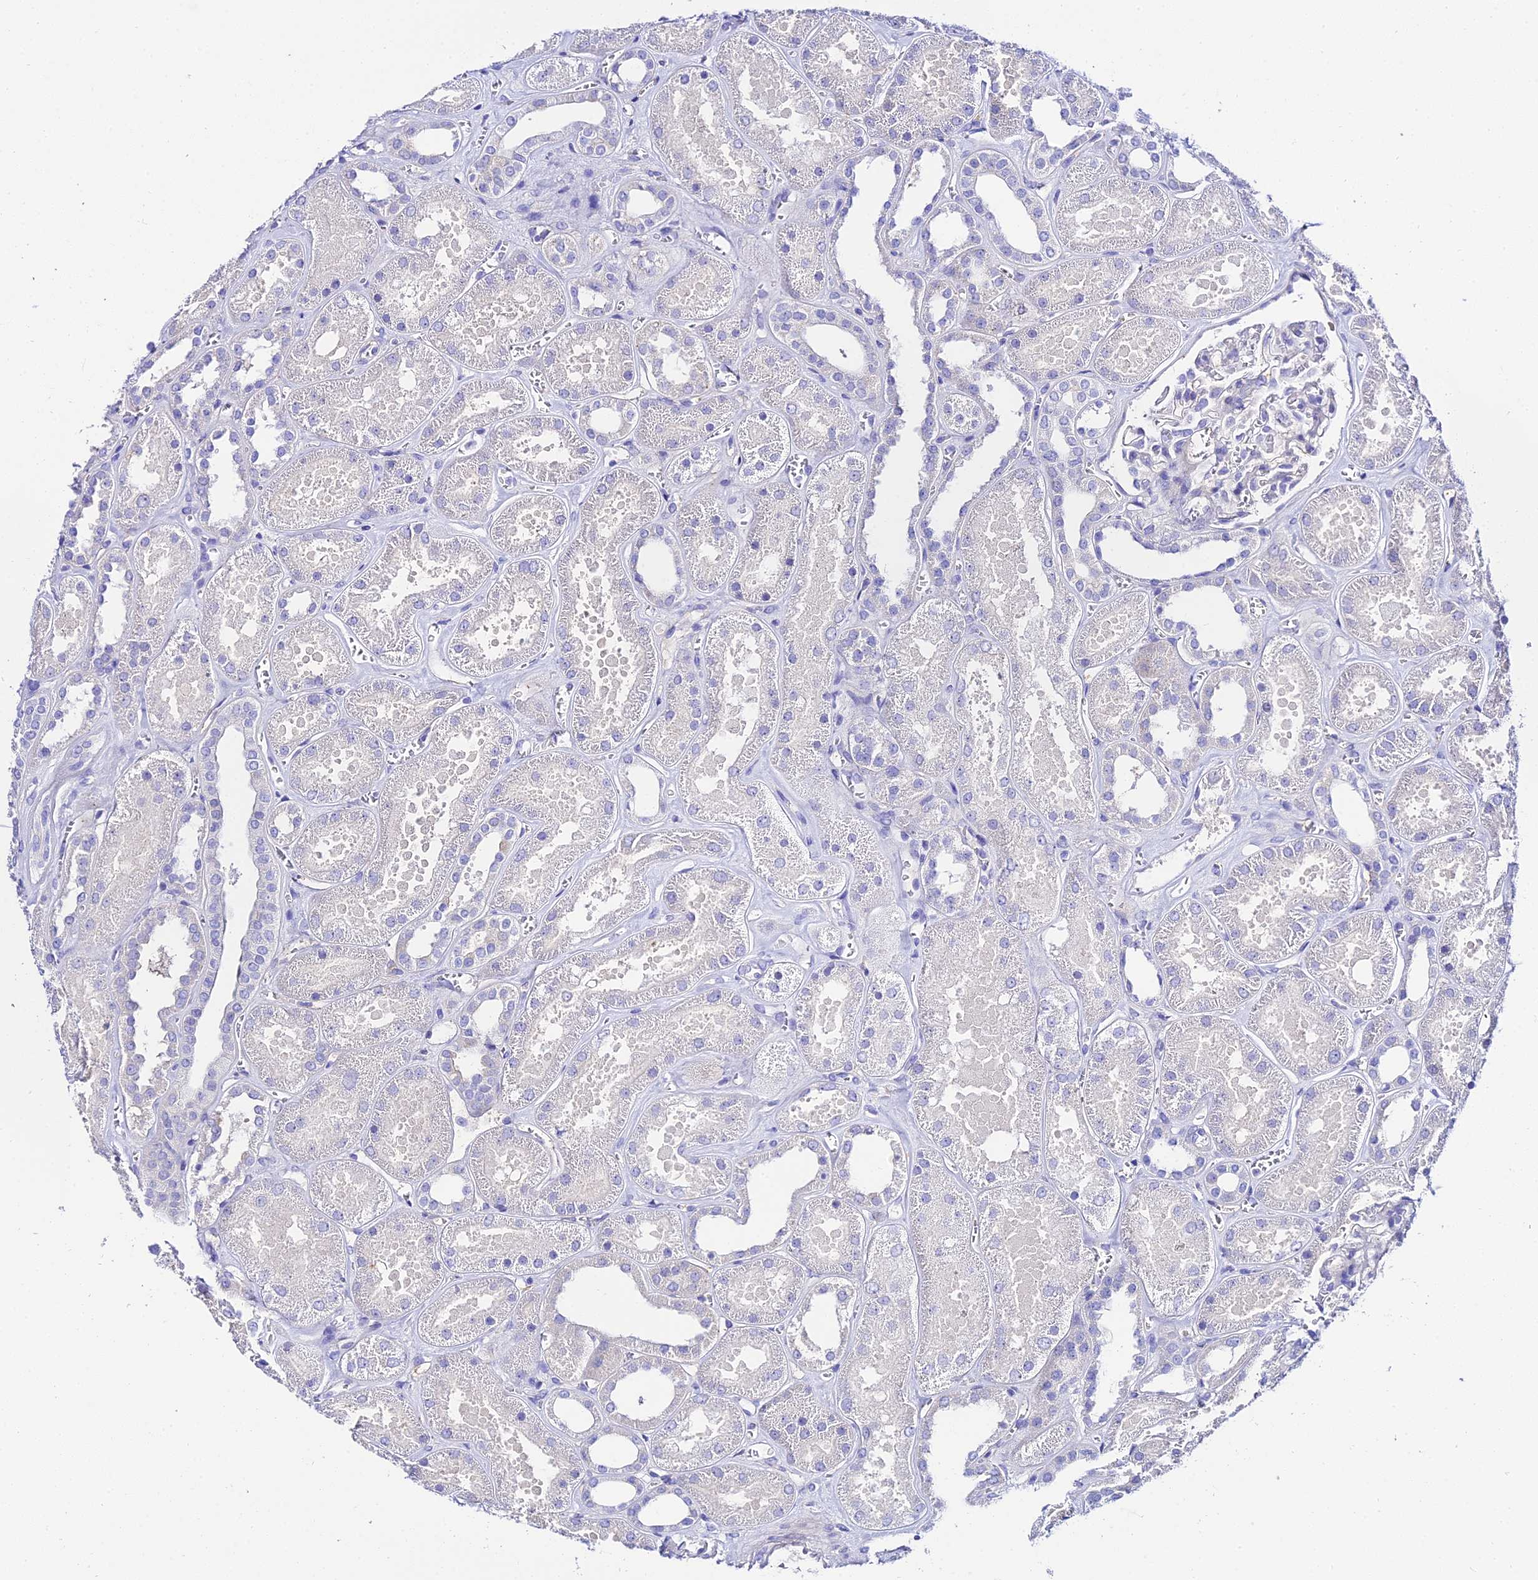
{"staining": {"intensity": "negative", "quantity": "none", "location": "none"}, "tissue": "kidney", "cell_type": "Cells in glomeruli", "image_type": "normal", "snomed": [{"axis": "morphology", "description": "Normal tissue, NOS"}, {"axis": "morphology", "description": "Adenocarcinoma, NOS"}, {"axis": "topography", "description": "Kidney"}], "caption": "High magnification brightfield microscopy of normal kidney stained with DAB (brown) and counterstained with hematoxylin (blue): cells in glomeruli show no significant positivity. (DAB (3,3'-diaminobenzidine) immunohistochemistry, high magnification).", "gene": "TMEM117", "patient": {"sex": "female", "age": 68}}